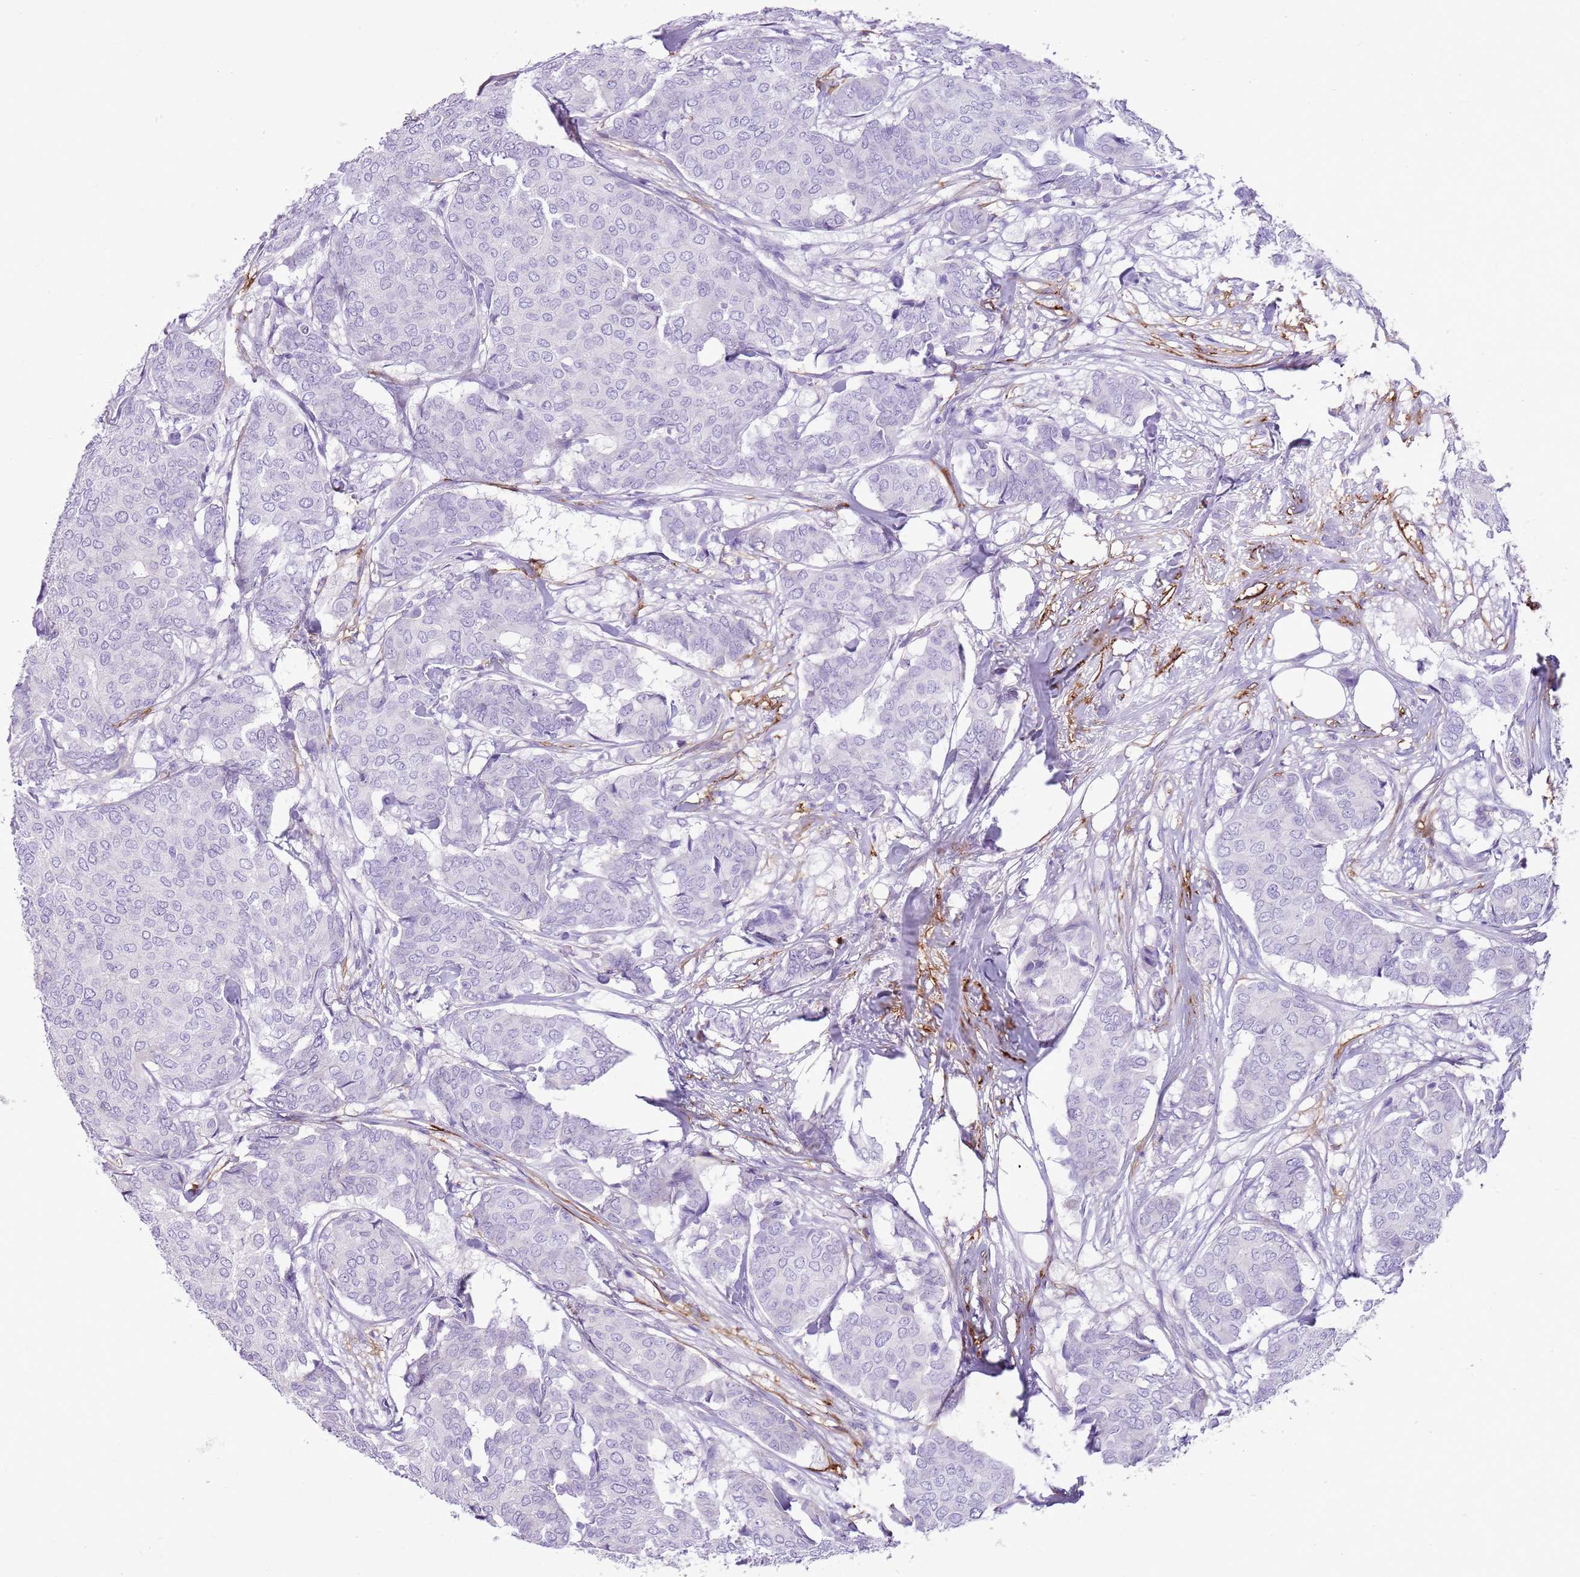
{"staining": {"intensity": "negative", "quantity": "none", "location": "none"}, "tissue": "breast cancer", "cell_type": "Tumor cells", "image_type": "cancer", "snomed": [{"axis": "morphology", "description": "Duct carcinoma"}, {"axis": "topography", "description": "Breast"}], "caption": "A histopathology image of human breast invasive ductal carcinoma is negative for staining in tumor cells. The staining is performed using DAB (3,3'-diaminobenzidine) brown chromogen with nuclei counter-stained in using hematoxylin.", "gene": "CD177", "patient": {"sex": "female", "age": 75}}